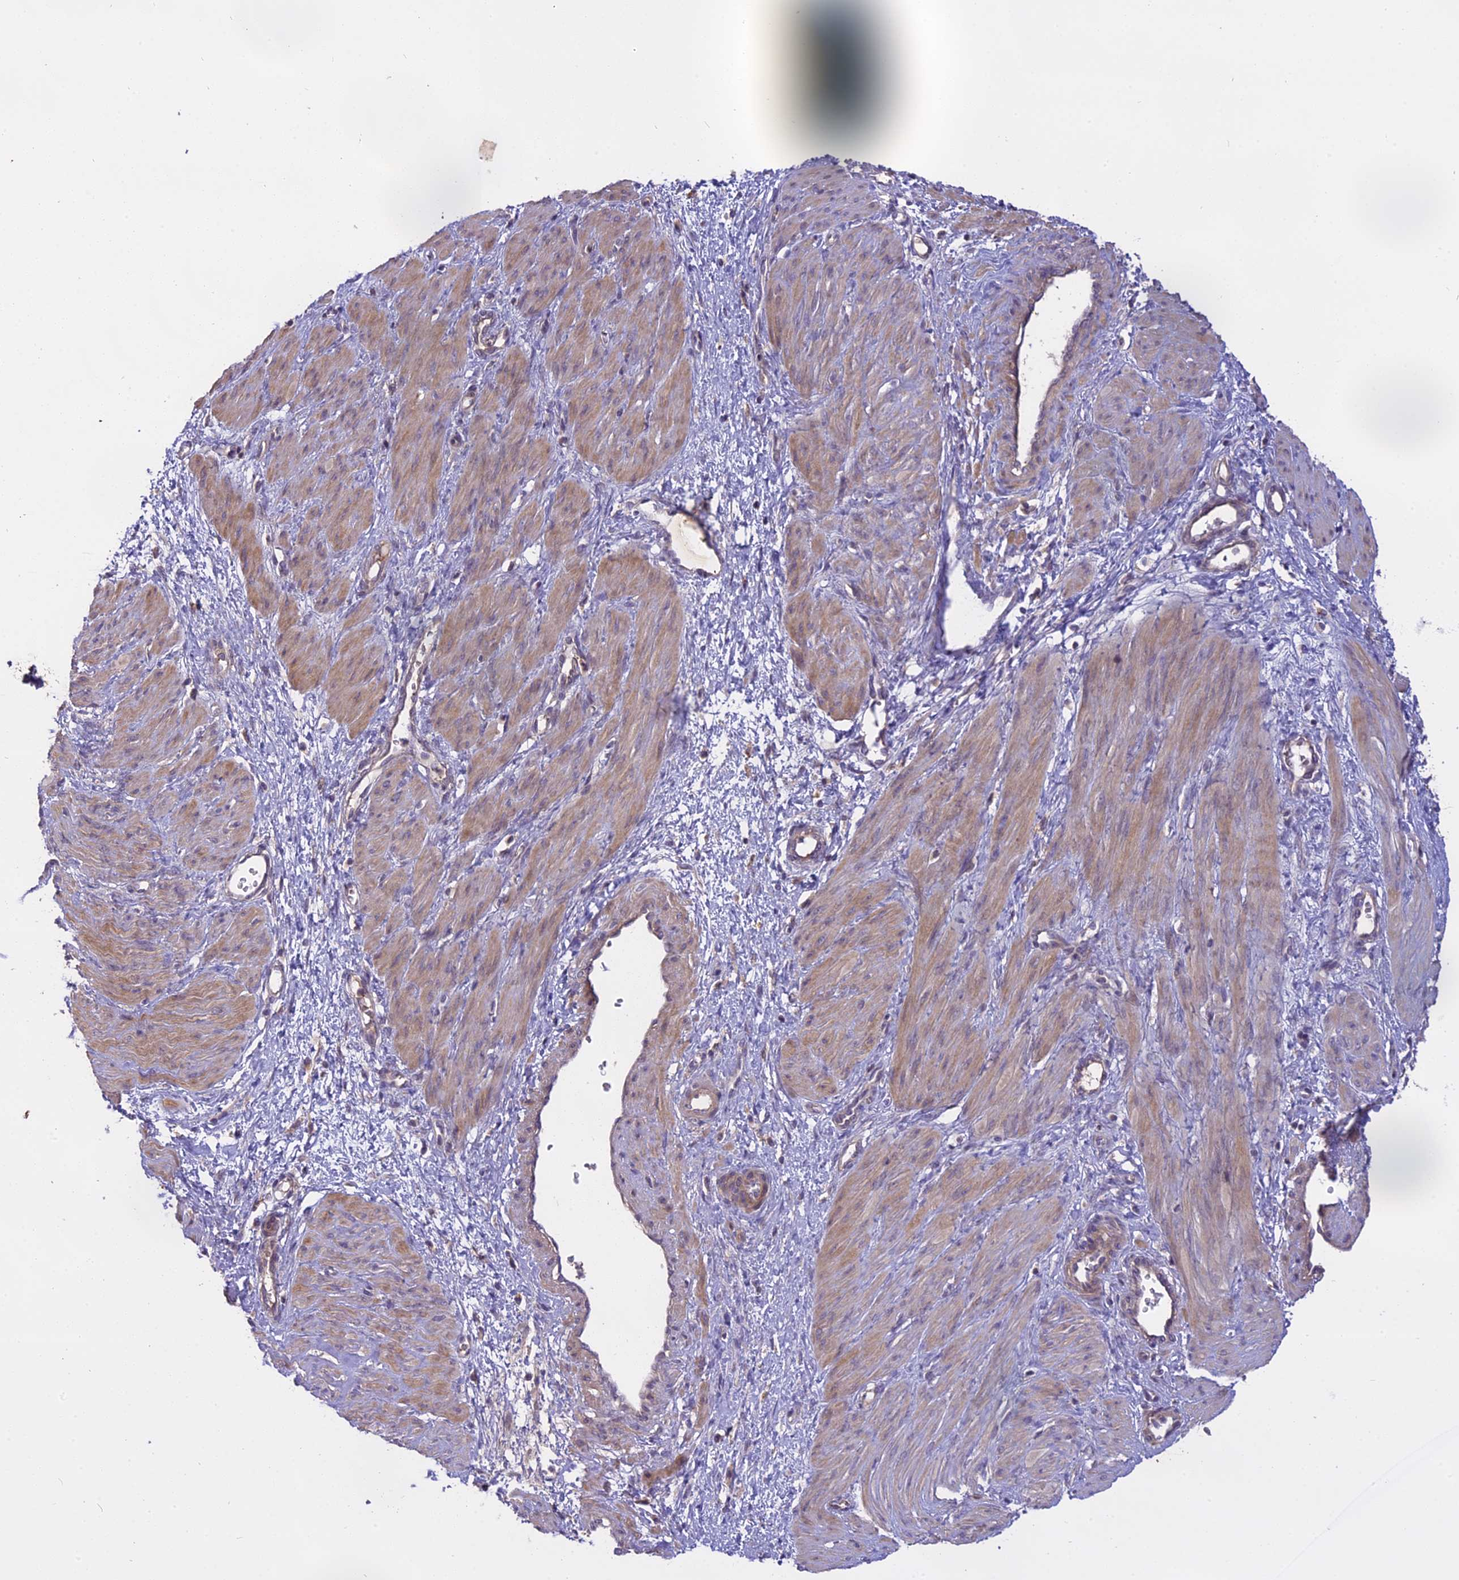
{"staining": {"intensity": "moderate", "quantity": ">75%", "location": "cytoplasmic/membranous"}, "tissue": "smooth muscle", "cell_type": "Smooth muscle cells", "image_type": "normal", "snomed": [{"axis": "morphology", "description": "Normal tissue, NOS"}, {"axis": "topography", "description": "Endometrium"}], "caption": "High-magnification brightfield microscopy of unremarkable smooth muscle stained with DAB (3,3'-diaminobenzidine) (brown) and counterstained with hematoxylin (blue). smooth muscle cells exhibit moderate cytoplasmic/membranous staining is appreciated in about>75% of cells.", "gene": "MEMO1", "patient": {"sex": "female", "age": 33}}